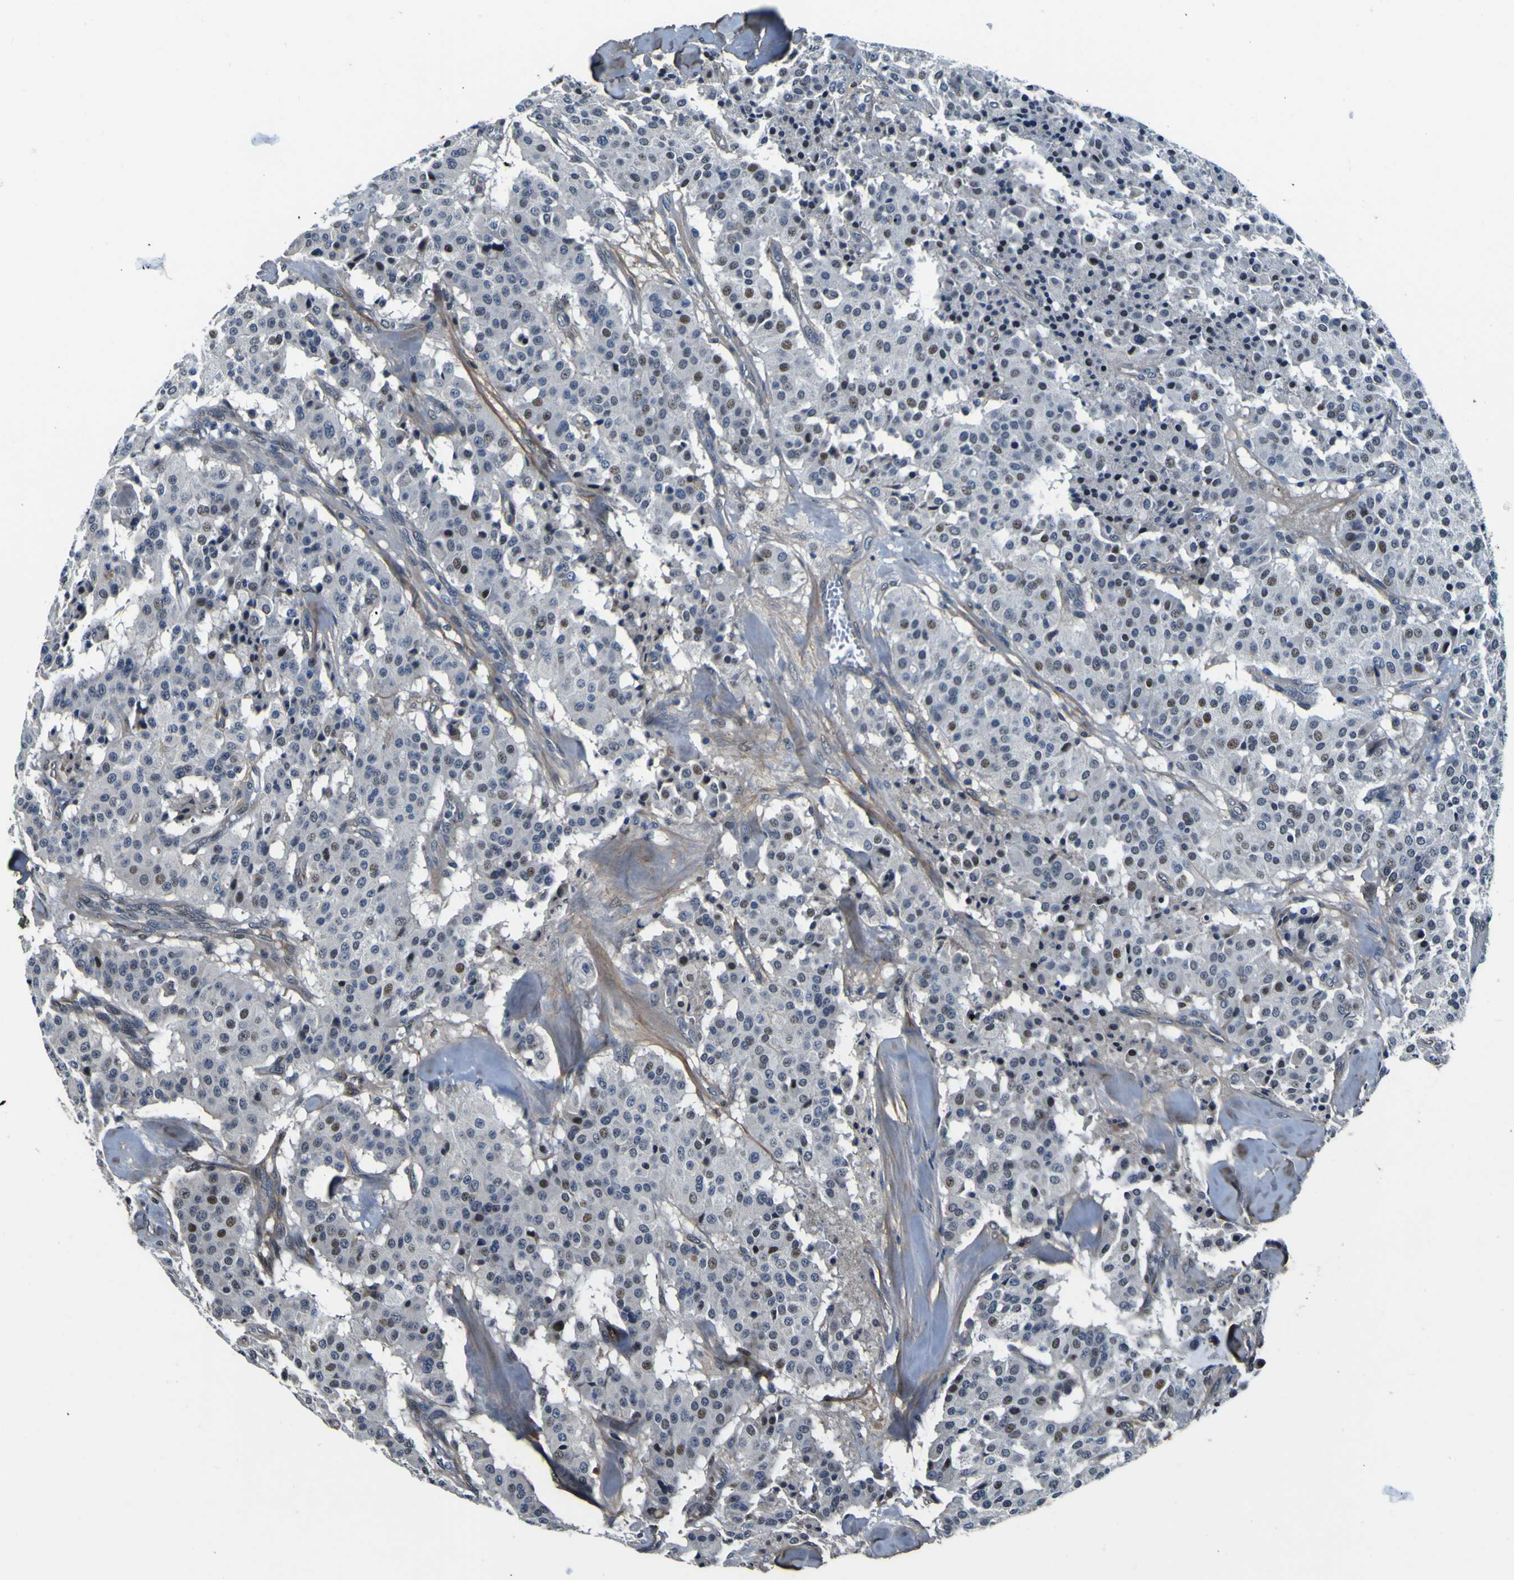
{"staining": {"intensity": "weak", "quantity": "<25%", "location": "nuclear"}, "tissue": "carcinoid", "cell_type": "Tumor cells", "image_type": "cancer", "snomed": [{"axis": "morphology", "description": "Carcinoid, malignant, NOS"}, {"axis": "topography", "description": "Lung"}], "caption": "This is a micrograph of IHC staining of malignant carcinoid, which shows no staining in tumor cells.", "gene": "POSTN", "patient": {"sex": "male", "age": 30}}